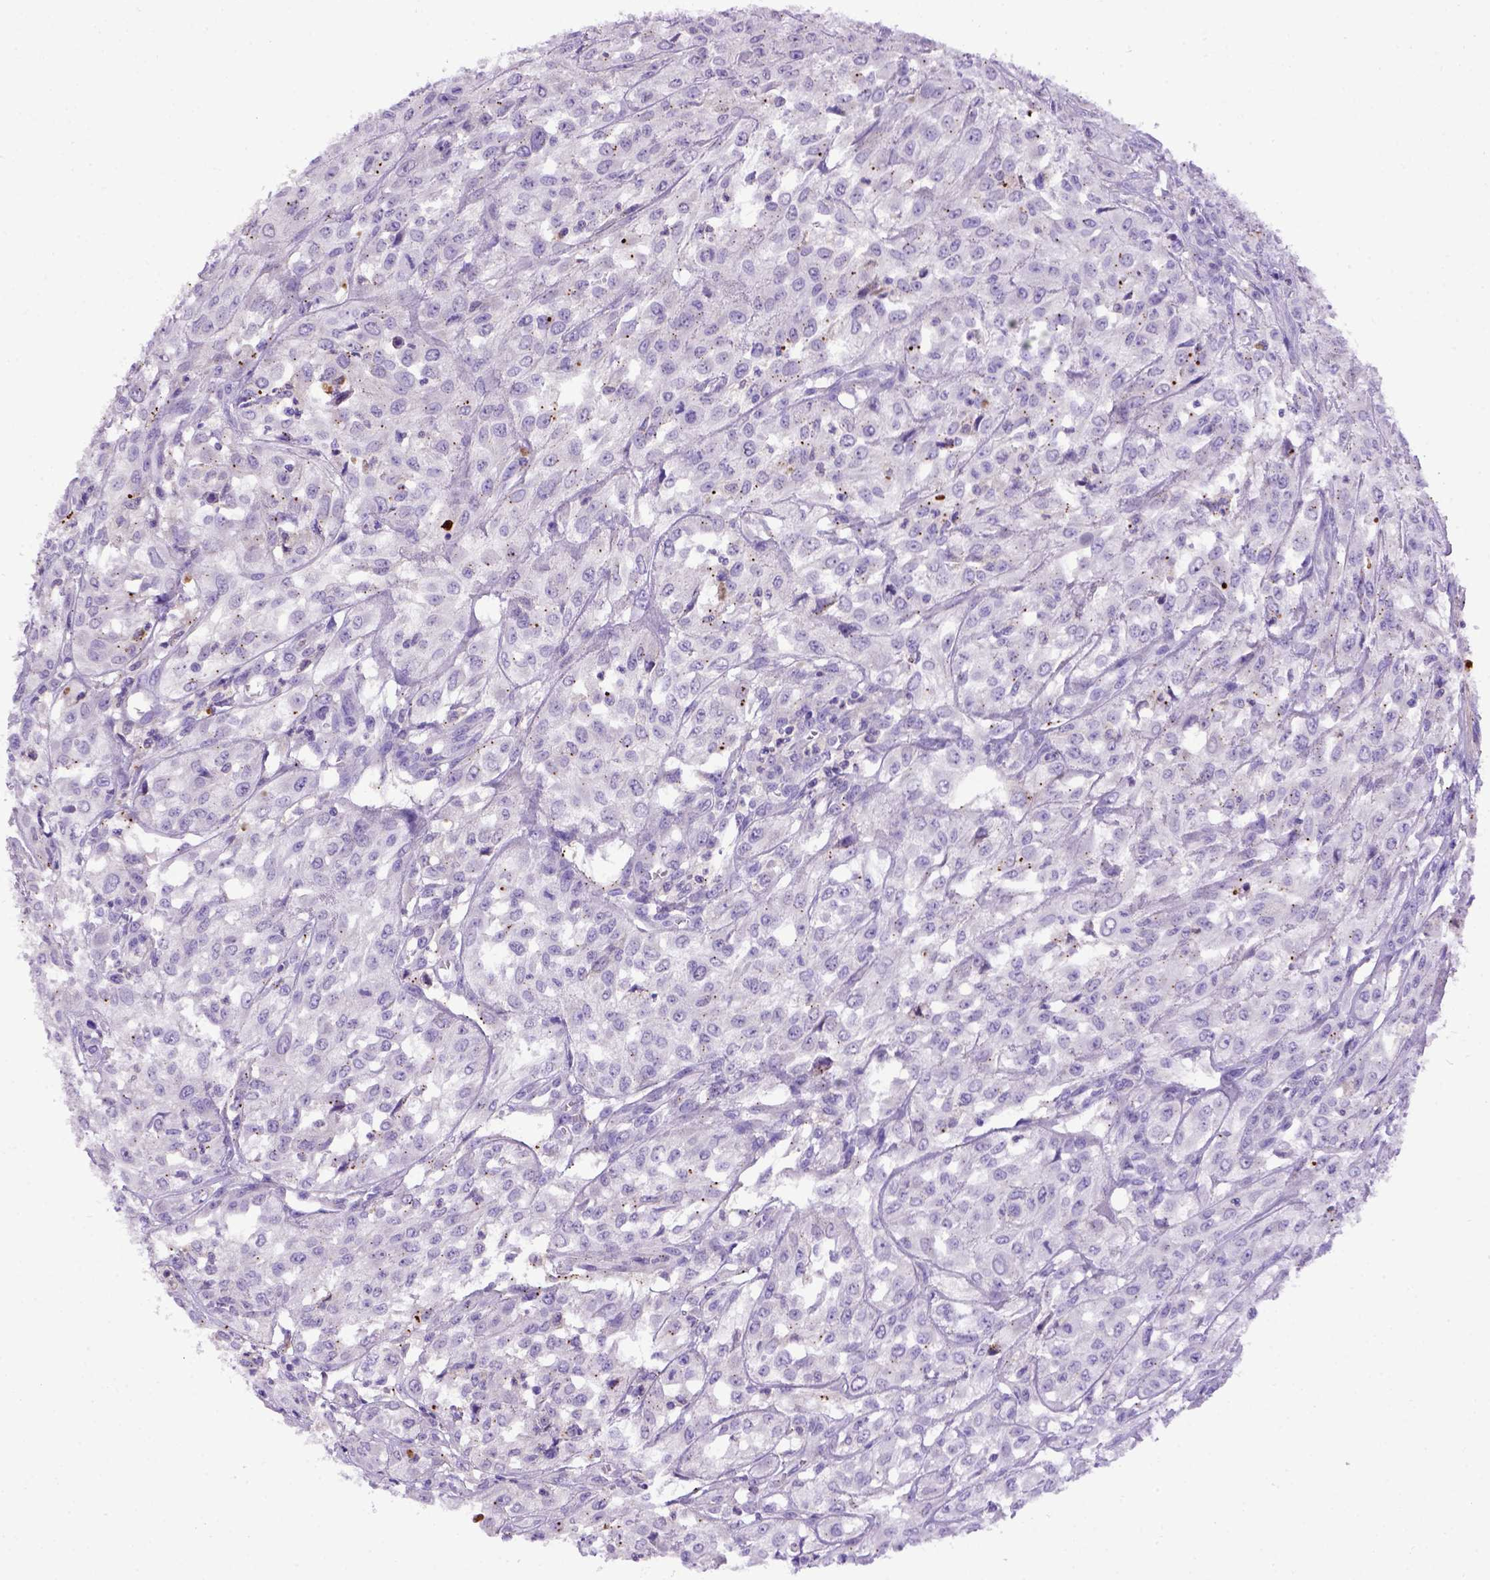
{"staining": {"intensity": "negative", "quantity": "none", "location": "none"}, "tissue": "urothelial cancer", "cell_type": "Tumor cells", "image_type": "cancer", "snomed": [{"axis": "morphology", "description": "Urothelial carcinoma, High grade"}, {"axis": "topography", "description": "Urinary bladder"}], "caption": "This is an immunohistochemistry (IHC) histopathology image of urothelial carcinoma (high-grade). There is no expression in tumor cells.", "gene": "ADAM12", "patient": {"sex": "male", "age": 67}}